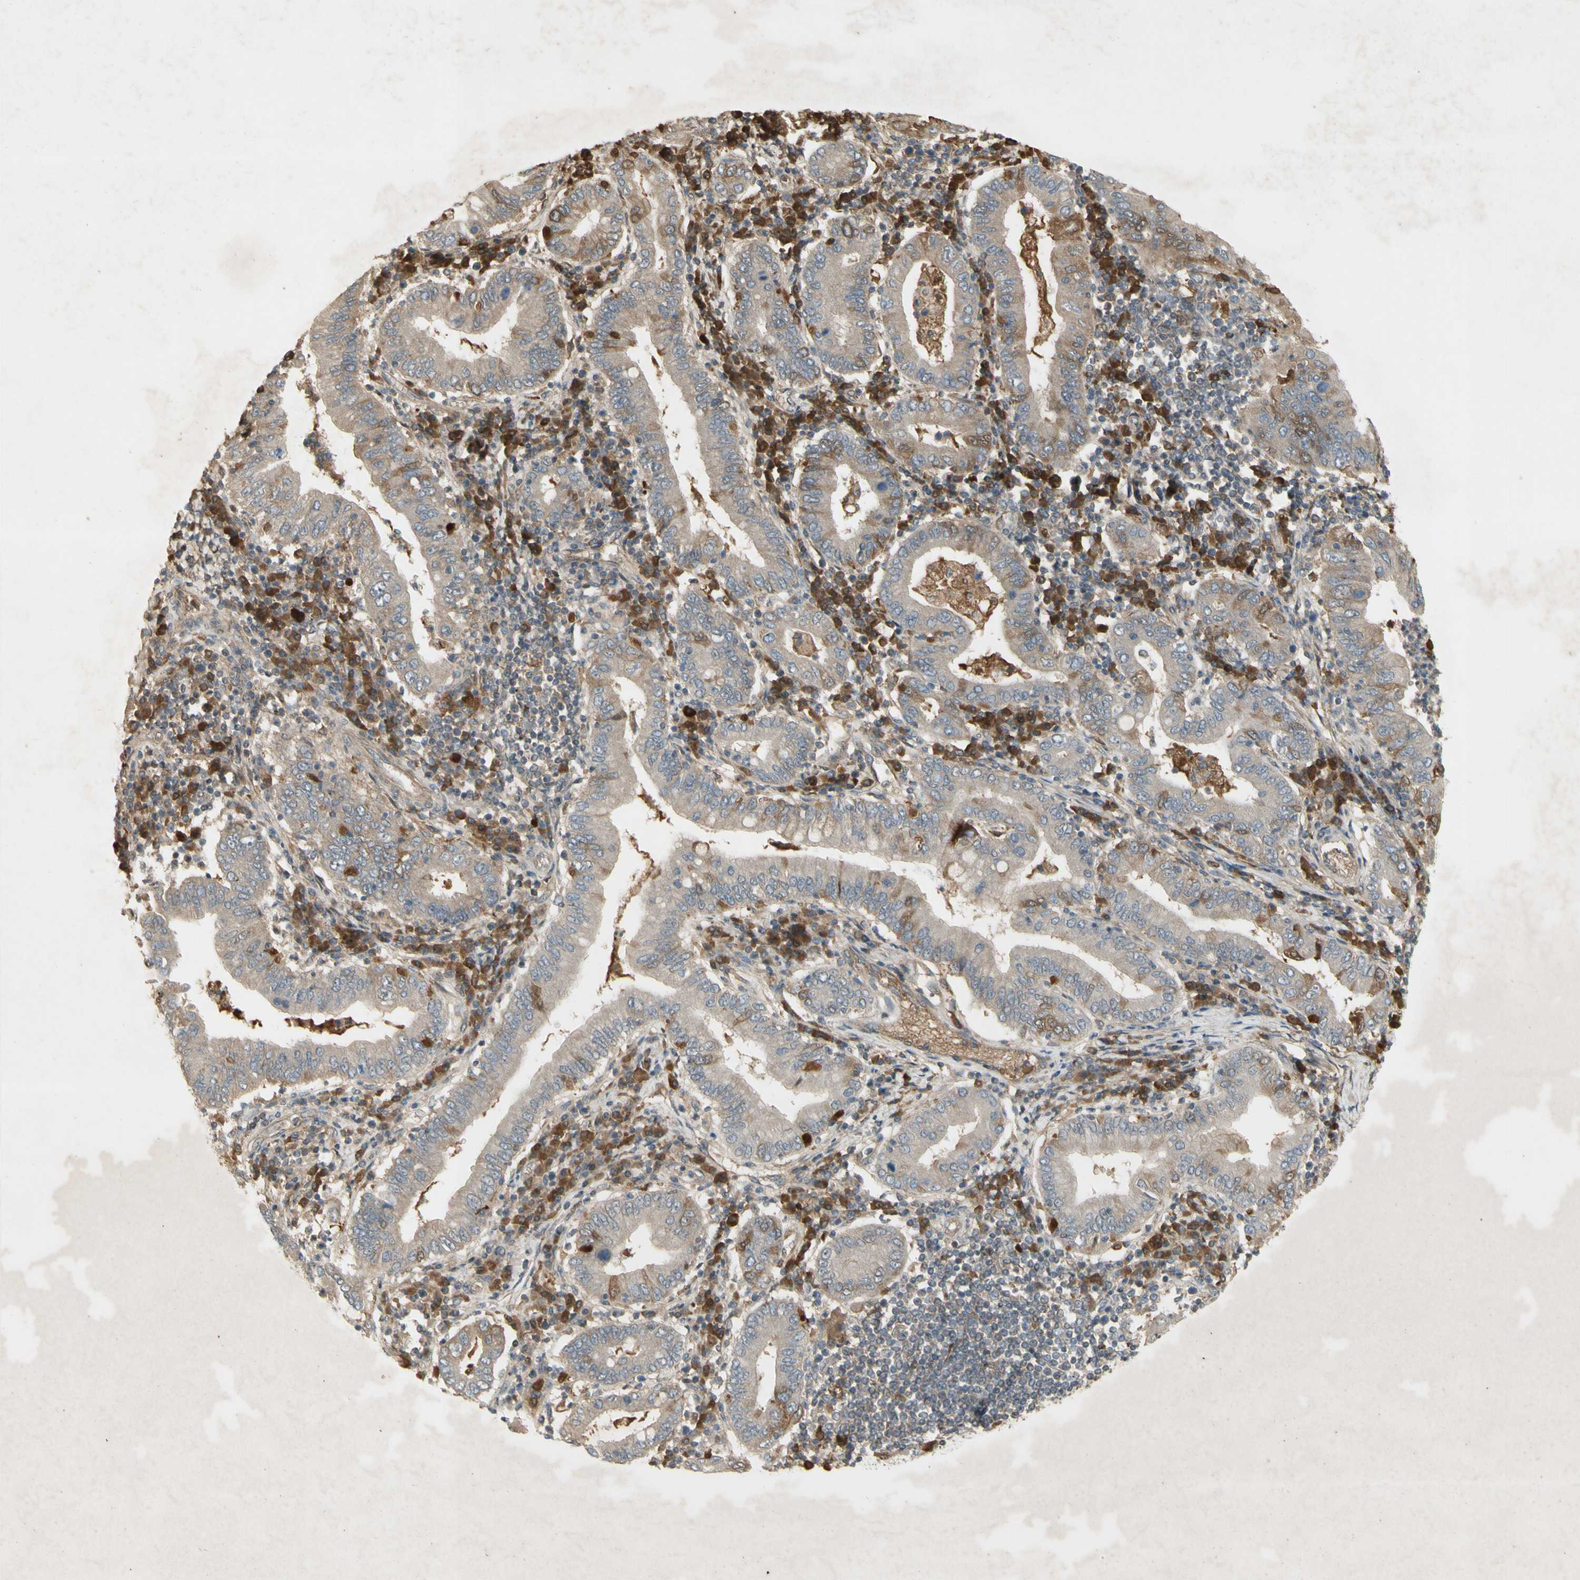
{"staining": {"intensity": "weak", "quantity": "<25%", "location": "cytoplasmic/membranous,nuclear"}, "tissue": "stomach cancer", "cell_type": "Tumor cells", "image_type": "cancer", "snomed": [{"axis": "morphology", "description": "Normal tissue, NOS"}, {"axis": "morphology", "description": "Adenocarcinoma, NOS"}, {"axis": "topography", "description": "Esophagus"}, {"axis": "topography", "description": "Stomach, upper"}, {"axis": "topography", "description": "Peripheral nerve tissue"}], "caption": "Micrograph shows no protein expression in tumor cells of stomach cancer tissue.", "gene": "NRG4", "patient": {"sex": "male", "age": 62}}